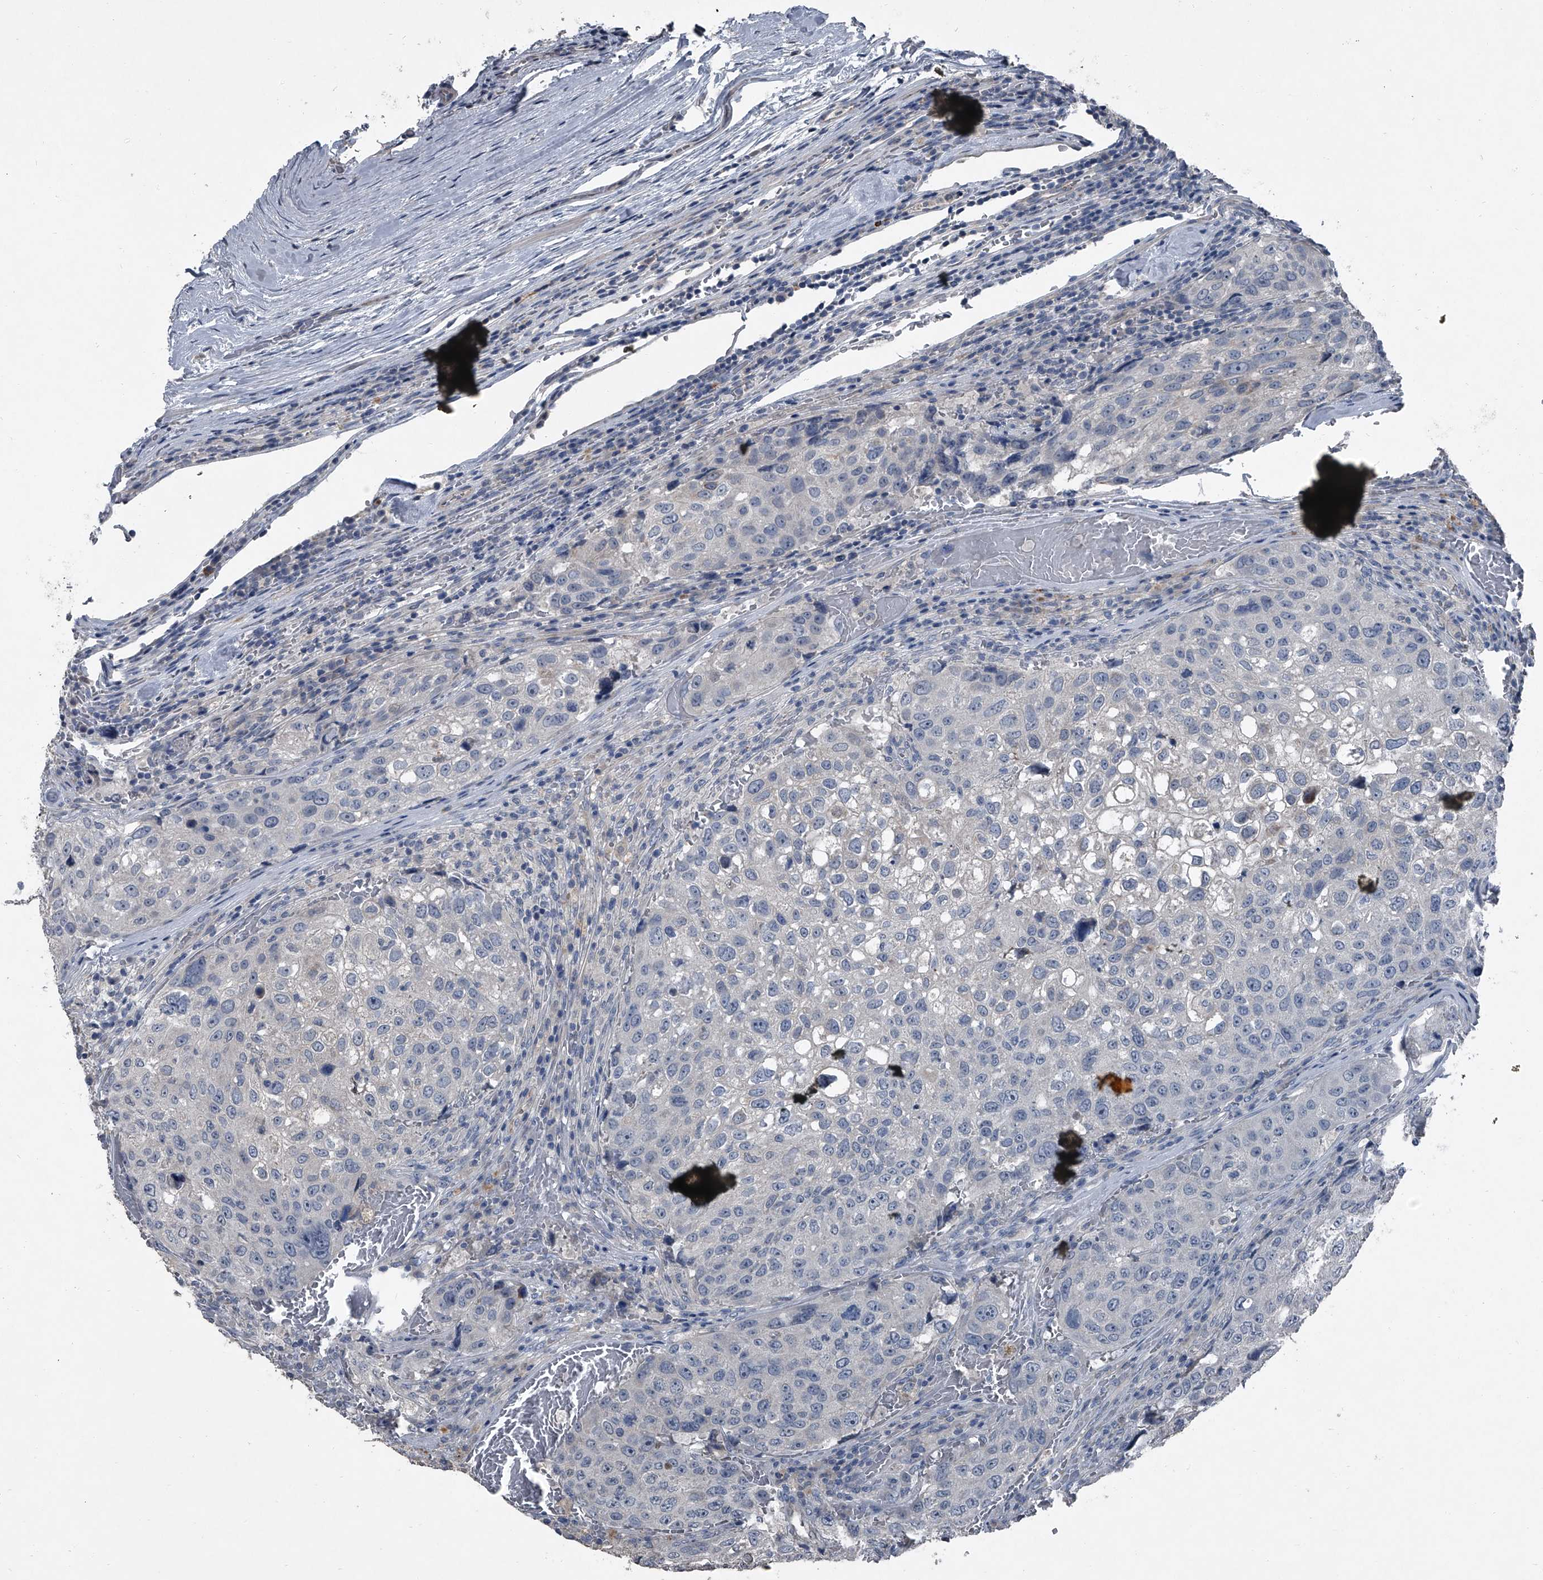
{"staining": {"intensity": "negative", "quantity": "none", "location": "none"}, "tissue": "urothelial cancer", "cell_type": "Tumor cells", "image_type": "cancer", "snomed": [{"axis": "morphology", "description": "Urothelial carcinoma, High grade"}, {"axis": "topography", "description": "Lymph node"}, {"axis": "topography", "description": "Urinary bladder"}], "caption": "Tumor cells show no significant staining in urothelial carcinoma (high-grade).", "gene": "HEPHL1", "patient": {"sex": "male", "age": 51}}